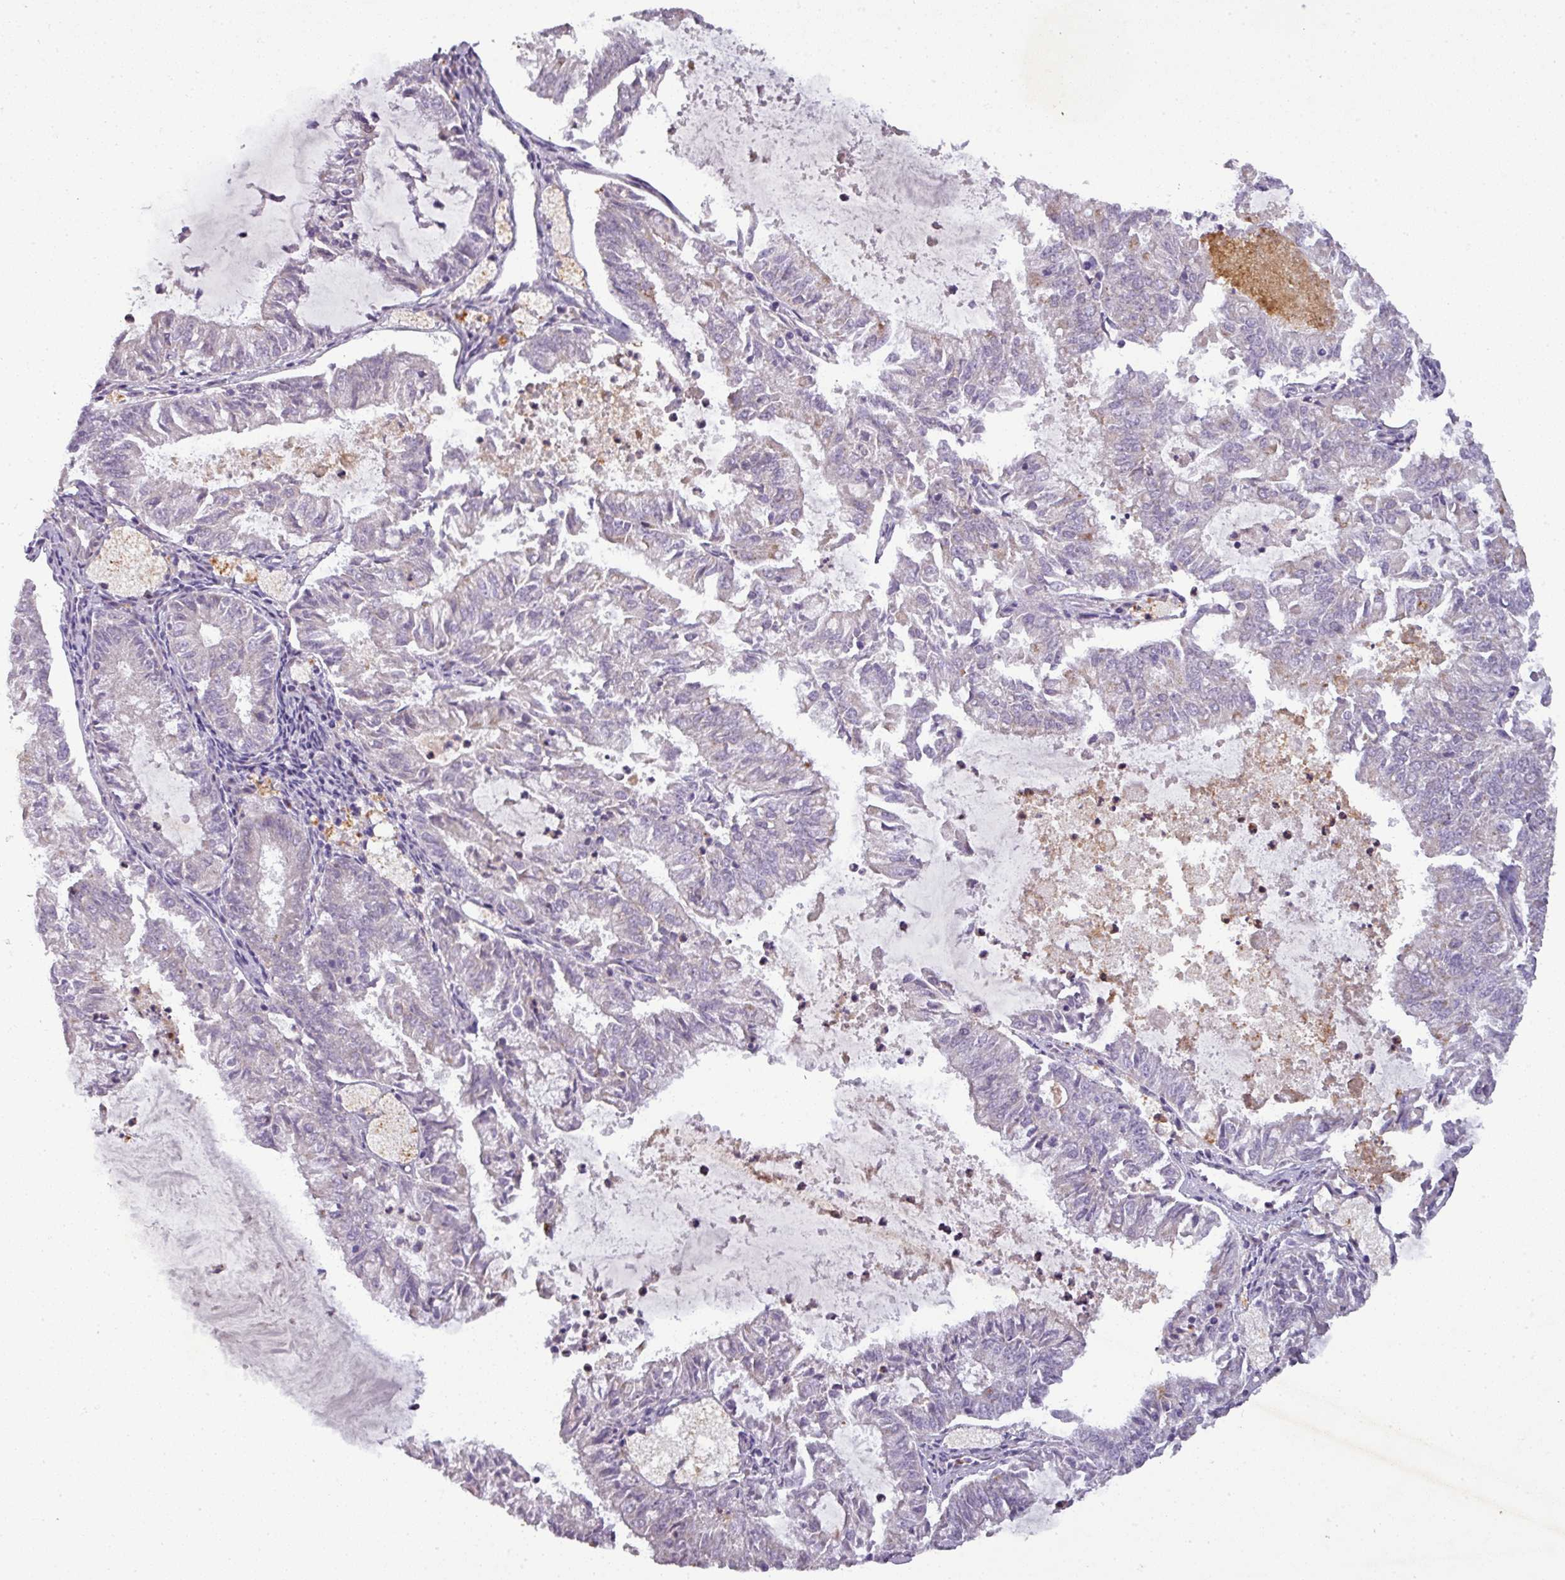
{"staining": {"intensity": "moderate", "quantity": "<25%", "location": "cytoplasmic/membranous"}, "tissue": "endometrial cancer", "cell_type": "Tumor cells", "image_type": "cancer", "snomed": [{"axis": "morphology", "description": "Adenocarcinoma, NOS"}, {"axis": "topography", "description": "Endometrium"}], "caption": "Protein analysis of endometrial cancer (adenocarcinoma) tissue reveals moderate cytoplasmic/membranous positivity in about <25% of tumor cells. The protein is stained brown, and the nuclei are stained in blue (DAB (3,3'-diaminobenzidine) IHC with brightfield microscopy, high magnification).", "gene": "PNMA6A", "patient": {"sex": "female", "age": 57}}